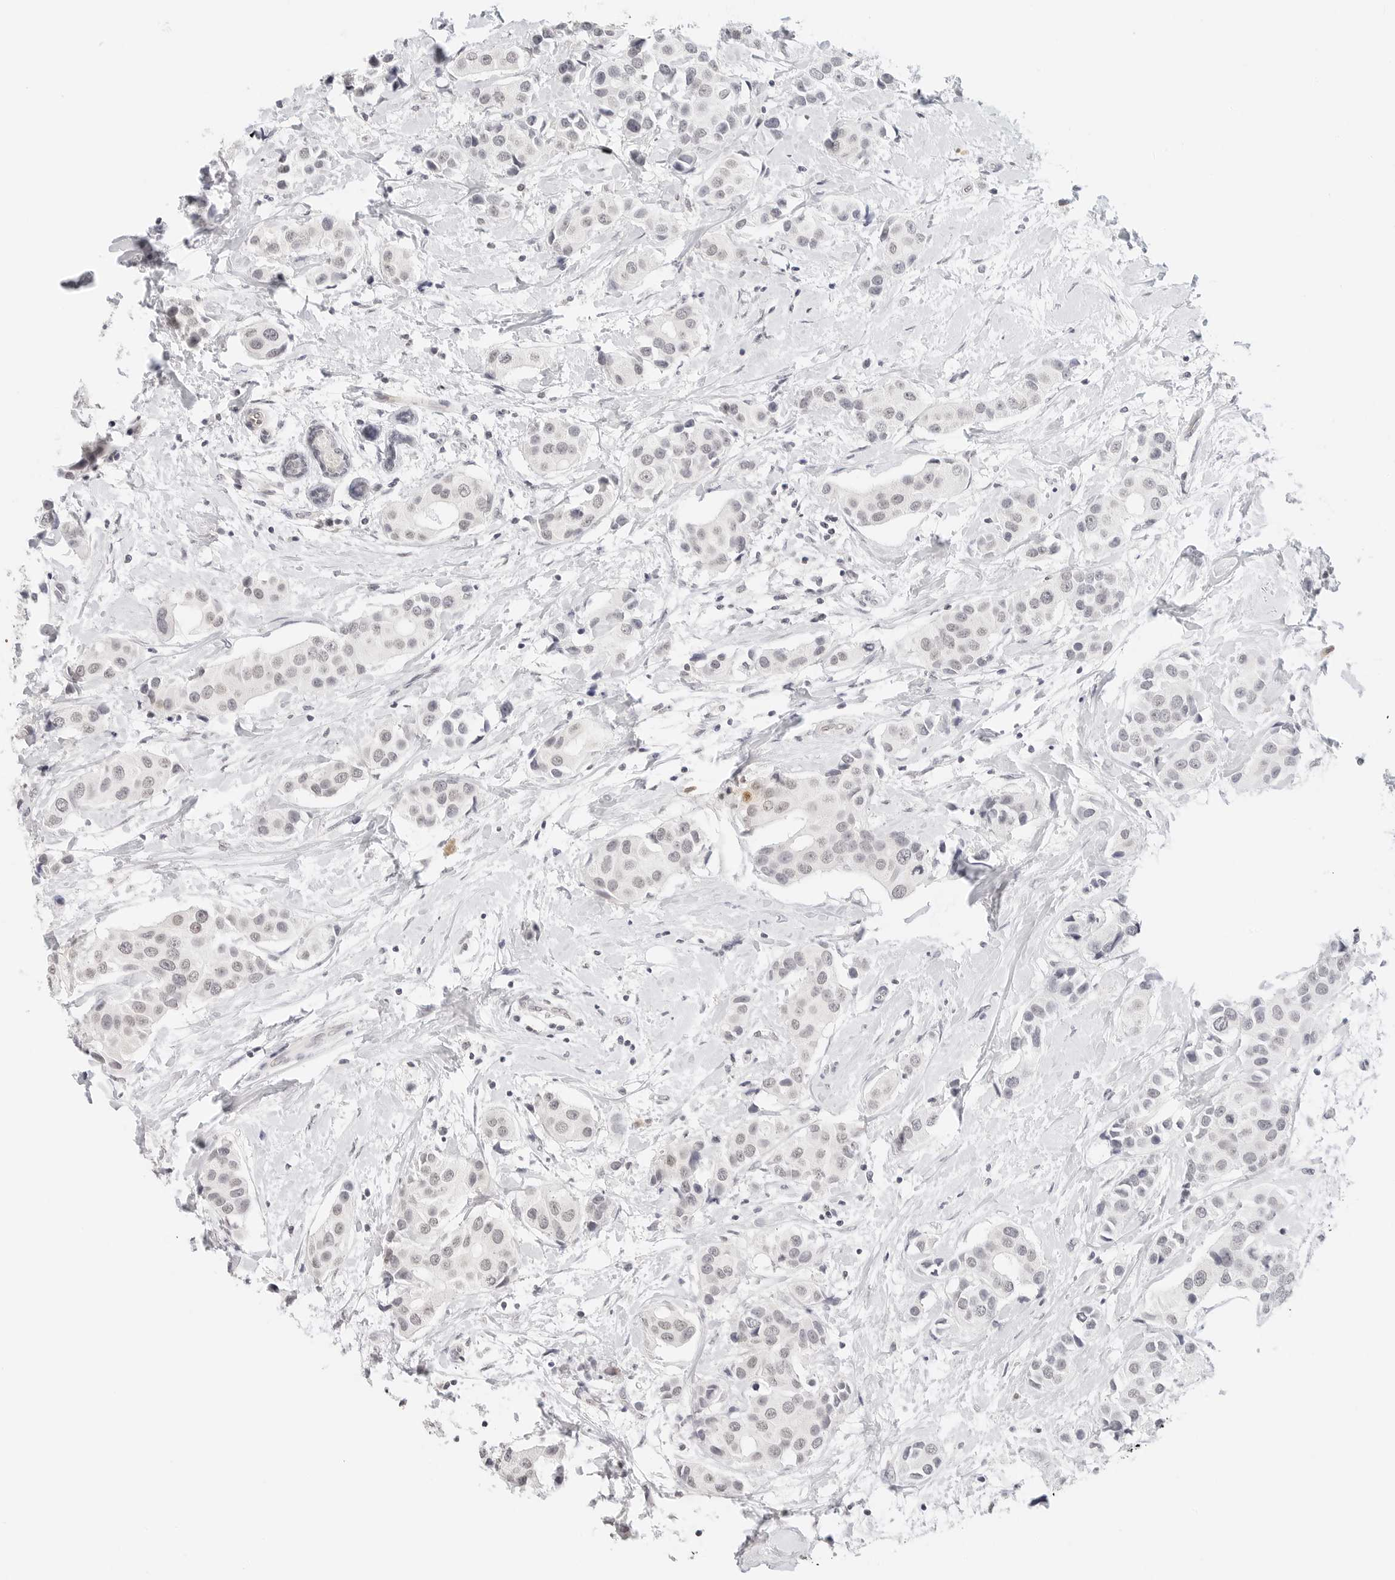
{"staining": {"intensity": "negative", "quantity": "none", "location": "none"}, "tissue": "breast cancer", "cell_type": "Tumor cells", "image_type": "cancer", "snomed": [{"axis": "morphology", "description": "Normal tissue, NOS"}, {"axis": "morphology", "description": "Duct carcinoma"}, {"axis": "topography", "description": "Breast"}], "caption": "DAB immunohistochemical staining of breast intraductal carcinoma exhibits no significant positivity in tumor cells.", "gene": "GPR34", "patient": {"sex": "female", "age": 39}}